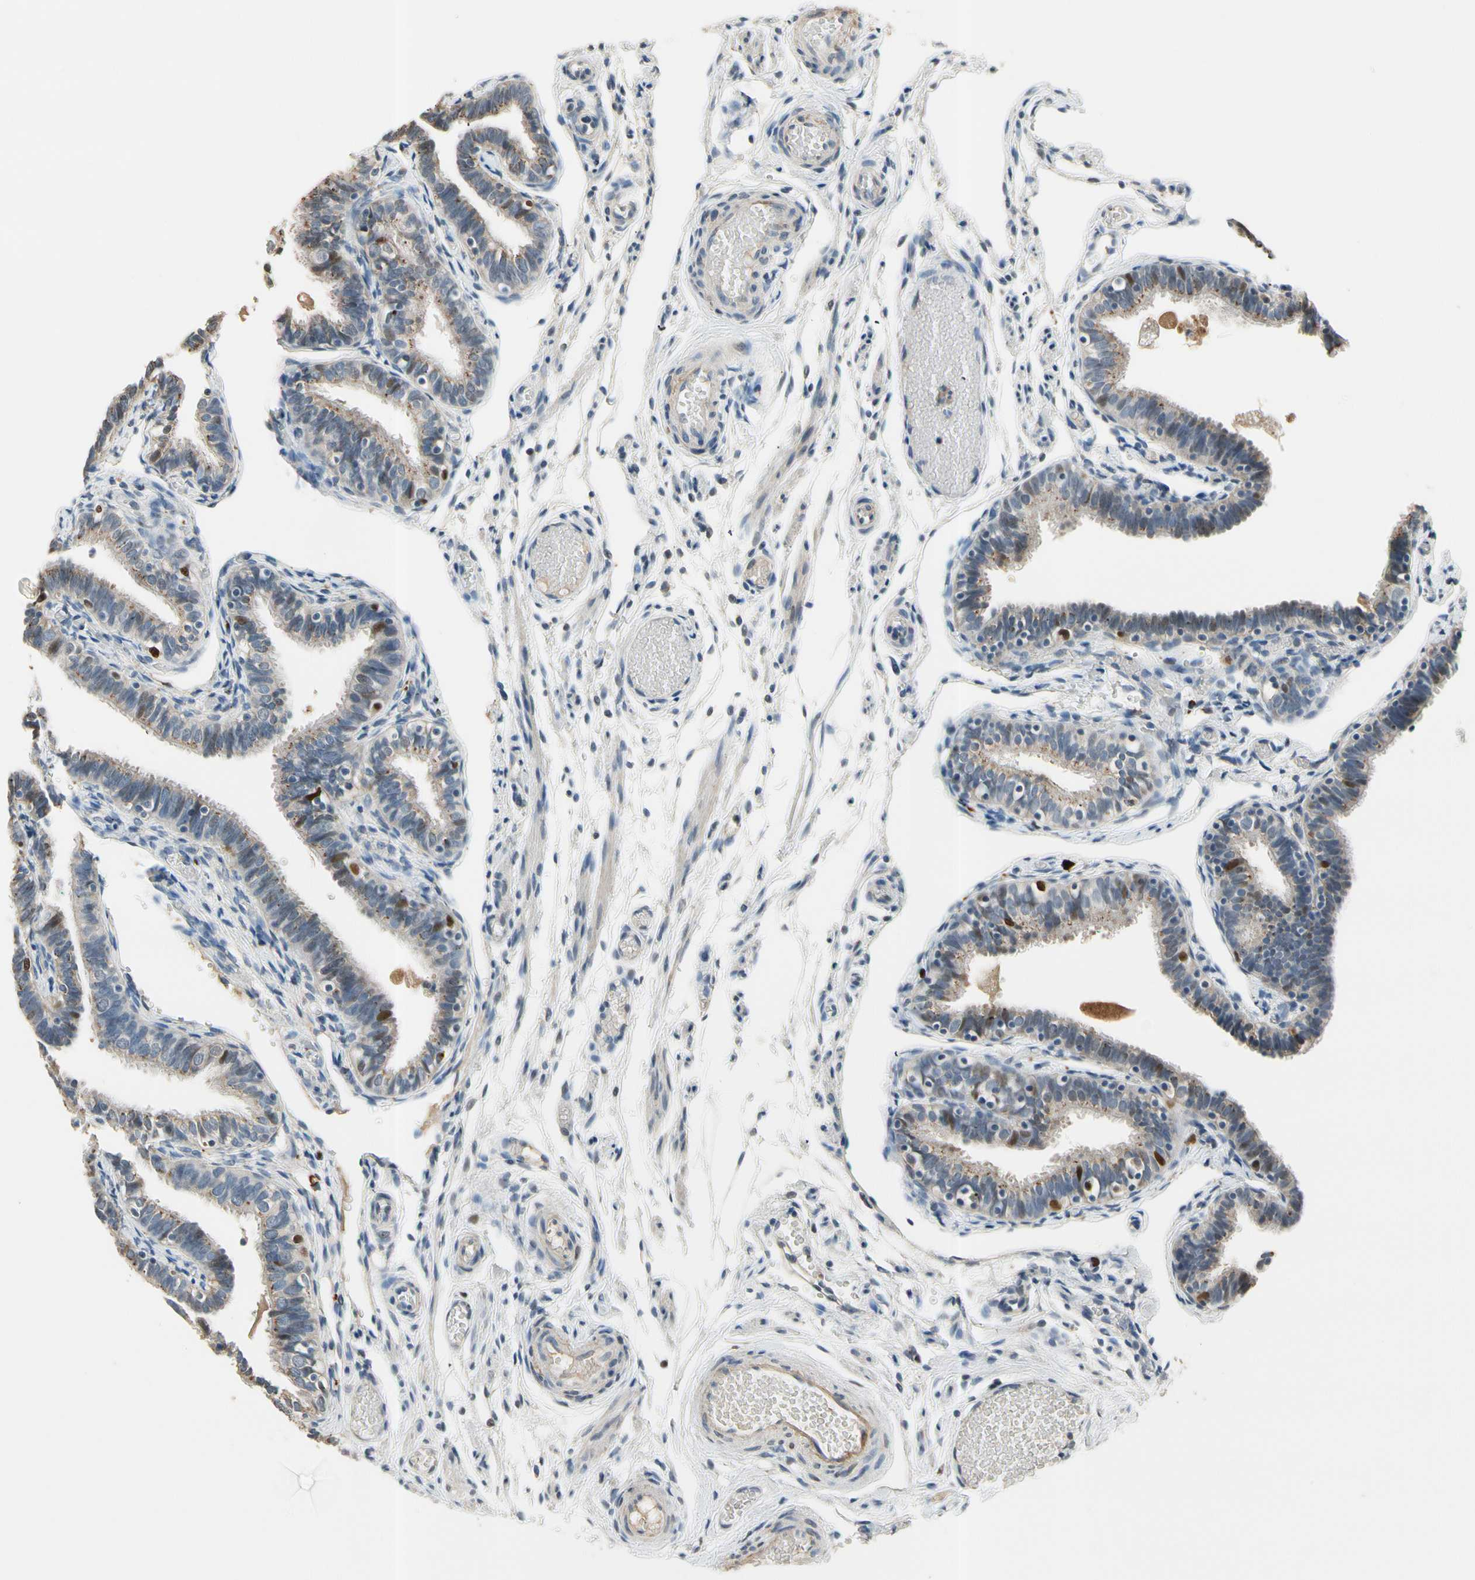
{"staining": {"intensity": "strong", "quantity": "<25%", "location": "nuclear"}, "tissue": "fallopian tube", "cell_type": "Glandular cells", "image_type": "normal", "snomed": [{"axis": "morphology", "description": "Normal tissue, NOS"}, {"axis": "topography", "description": "Fallopian tube"}], "caption": "A high-resolution histopathology image shows immunohistochemistry staining of normal fallopian tube, which reveals strong nuclear positivity in approximately <25% of glandular cells.", "gene": "ZKSCAN3", "patient": {"sex": "female", "age": 46}}